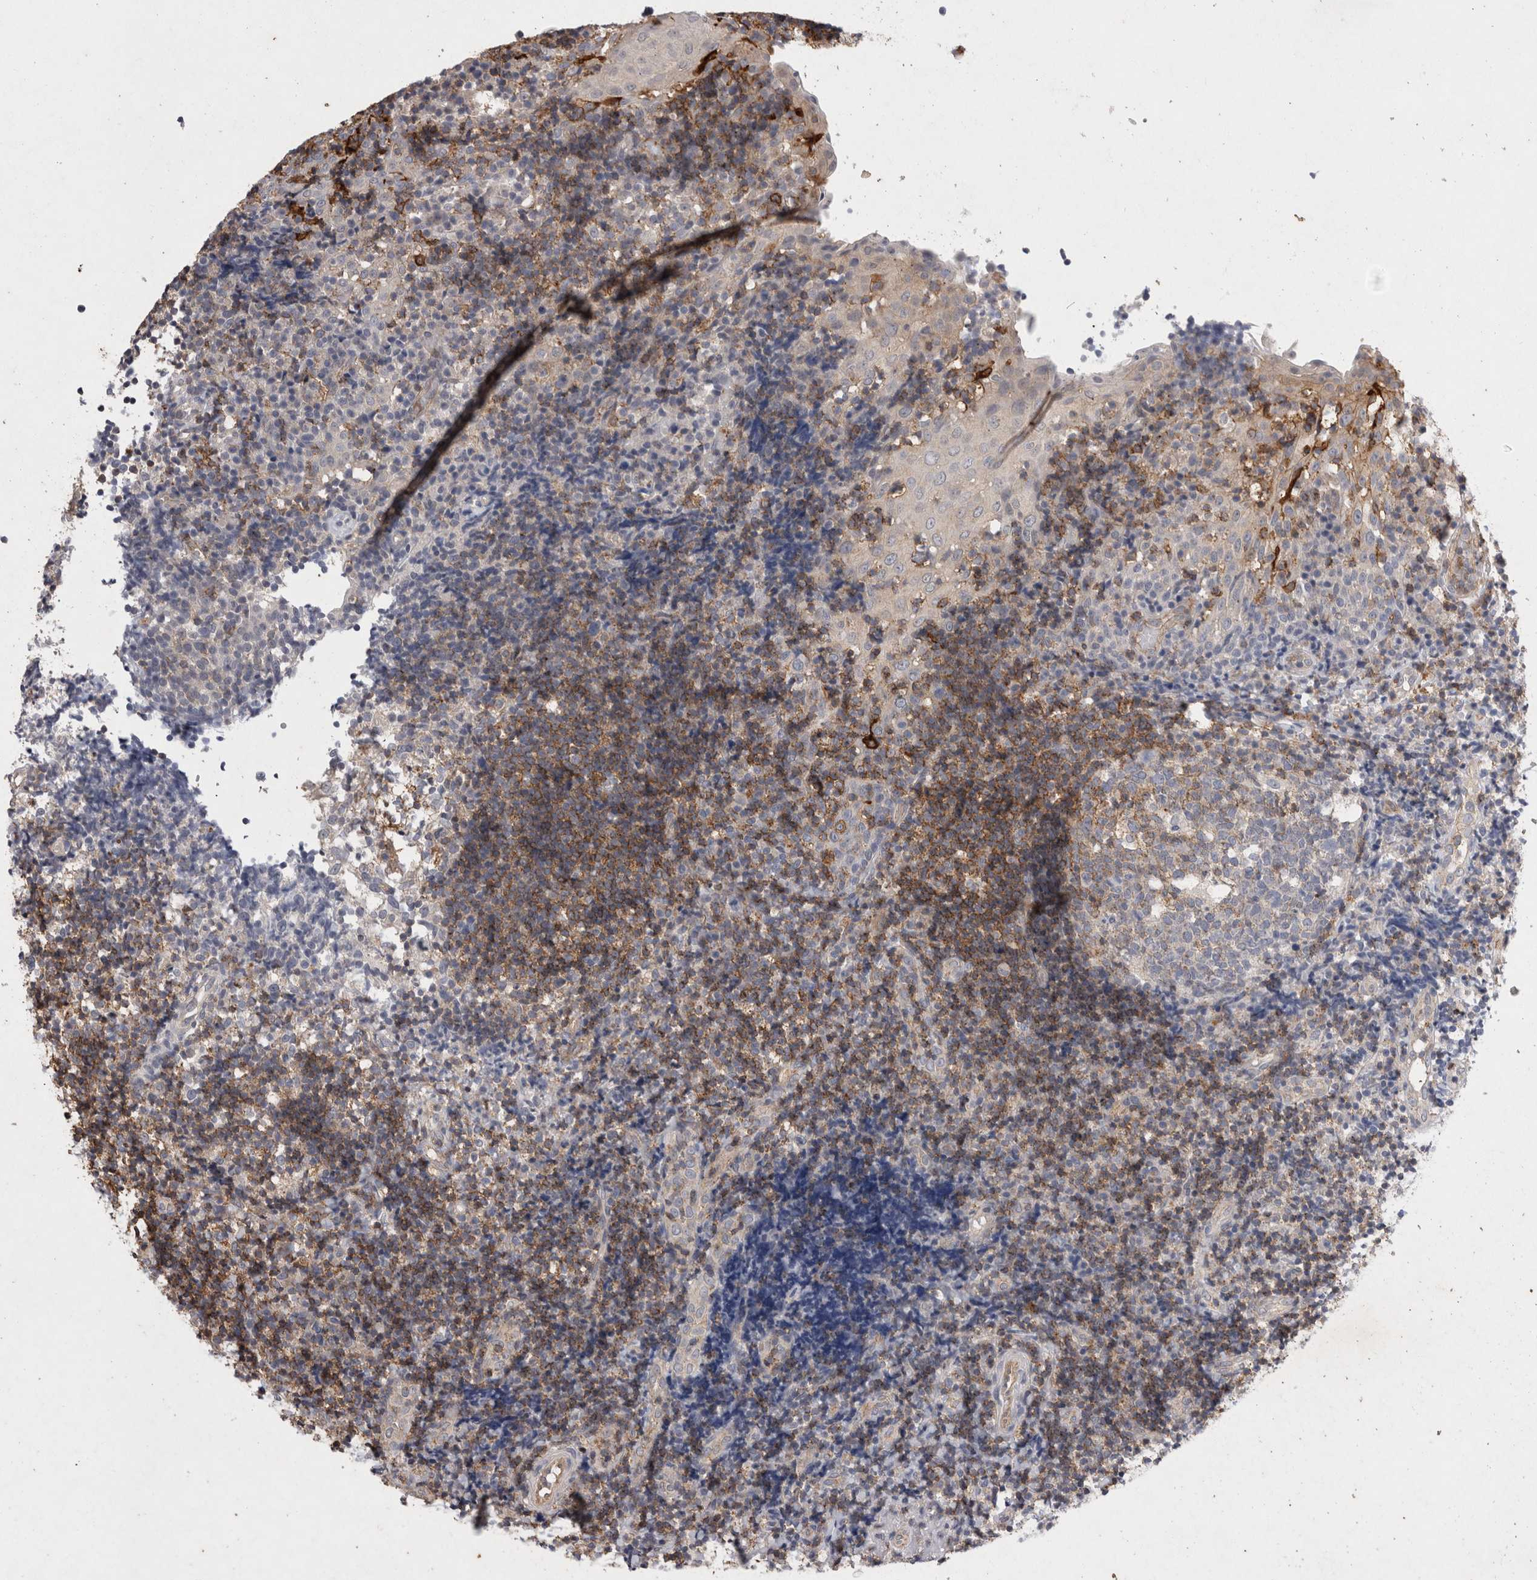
{"staining": {"intensity": "weak", "quantity": "<25%", "location": "cytoplasmic/membranous"}, "tissue": "tonsil", "cell_type": "Germinal center cells", "image_type": "normal", "snomed": [{"axis": "morphology", "description": "Normal tissue, NOS"}, {"axis": "topography", "description": "Tonsil"}], "caption": "Immunohistochemistry micrograph of benign tonsil stained for a protein (brown), which demonstrates no positivity in germinal center cells. The staining is performed using DAB (3,3'-diaminobenzidine) brown chromogen with nuclei counter-stained in using hematoxylin.", "gene": "RASSF3", "patient": {"sex": "female", "age": 40}}